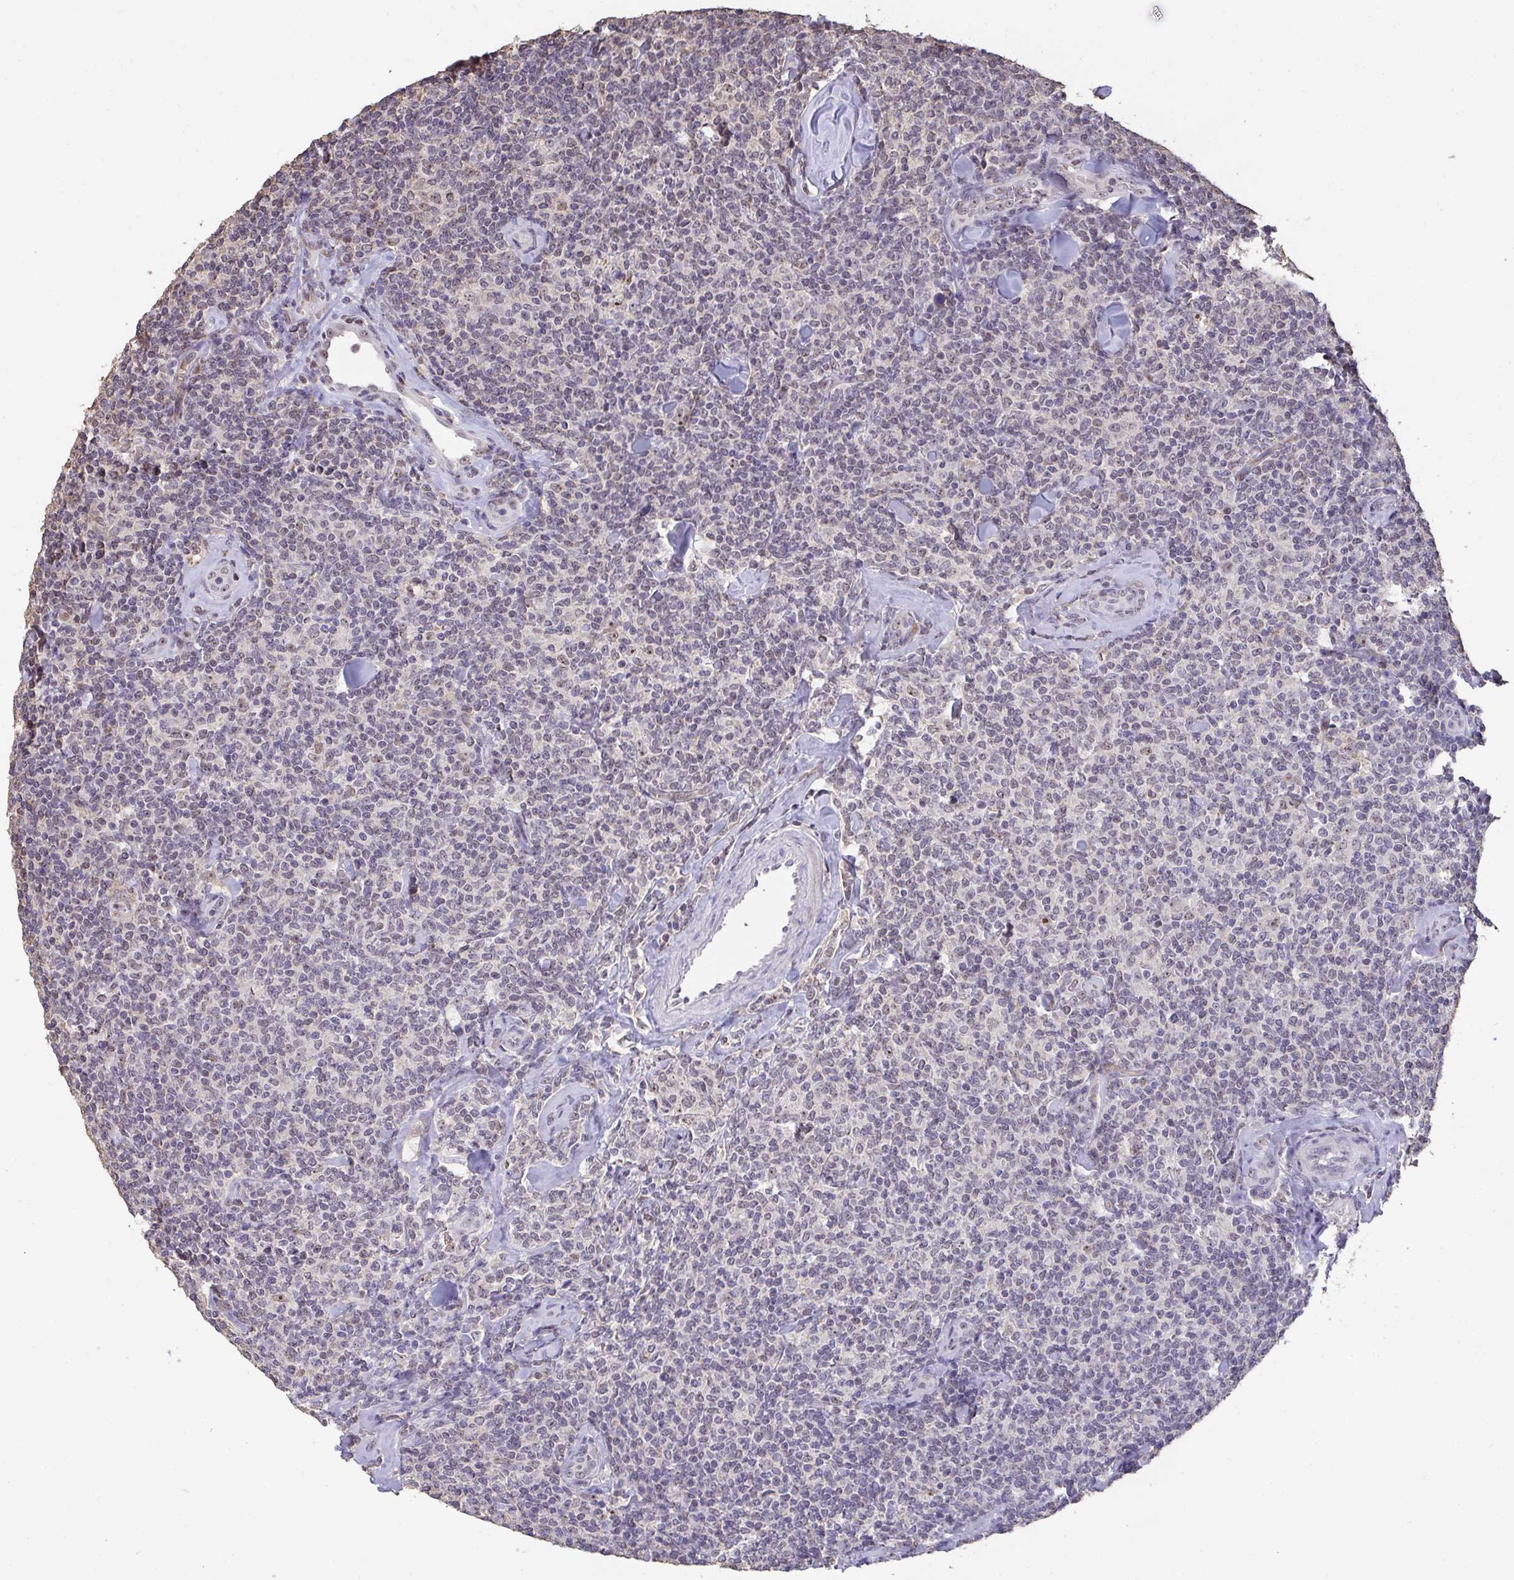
{"staining": {"intensity": "negative", "quantity": "none", "location": "none"}, "tissue": "lymphoma", "cell_type": "Tumor cells", "image_type": "cancer", "snomed": [{"axis": "morphology", "description": "Malignant lymphoma, non-Hodgkin's type, Low grade"}, {"axis": "topography", "description": "Lymph node"}], "caption": "A photomicrograph of human low-grade malignant lymphoma, non-Hodgkin's type is negative for staining in tumor cells. (DAB immunohistochemistry (IHC) visualized using brightfield microscopy, high magnification).", "gene": "SENP3", "patient": {"sex": "female", "age": 56}}